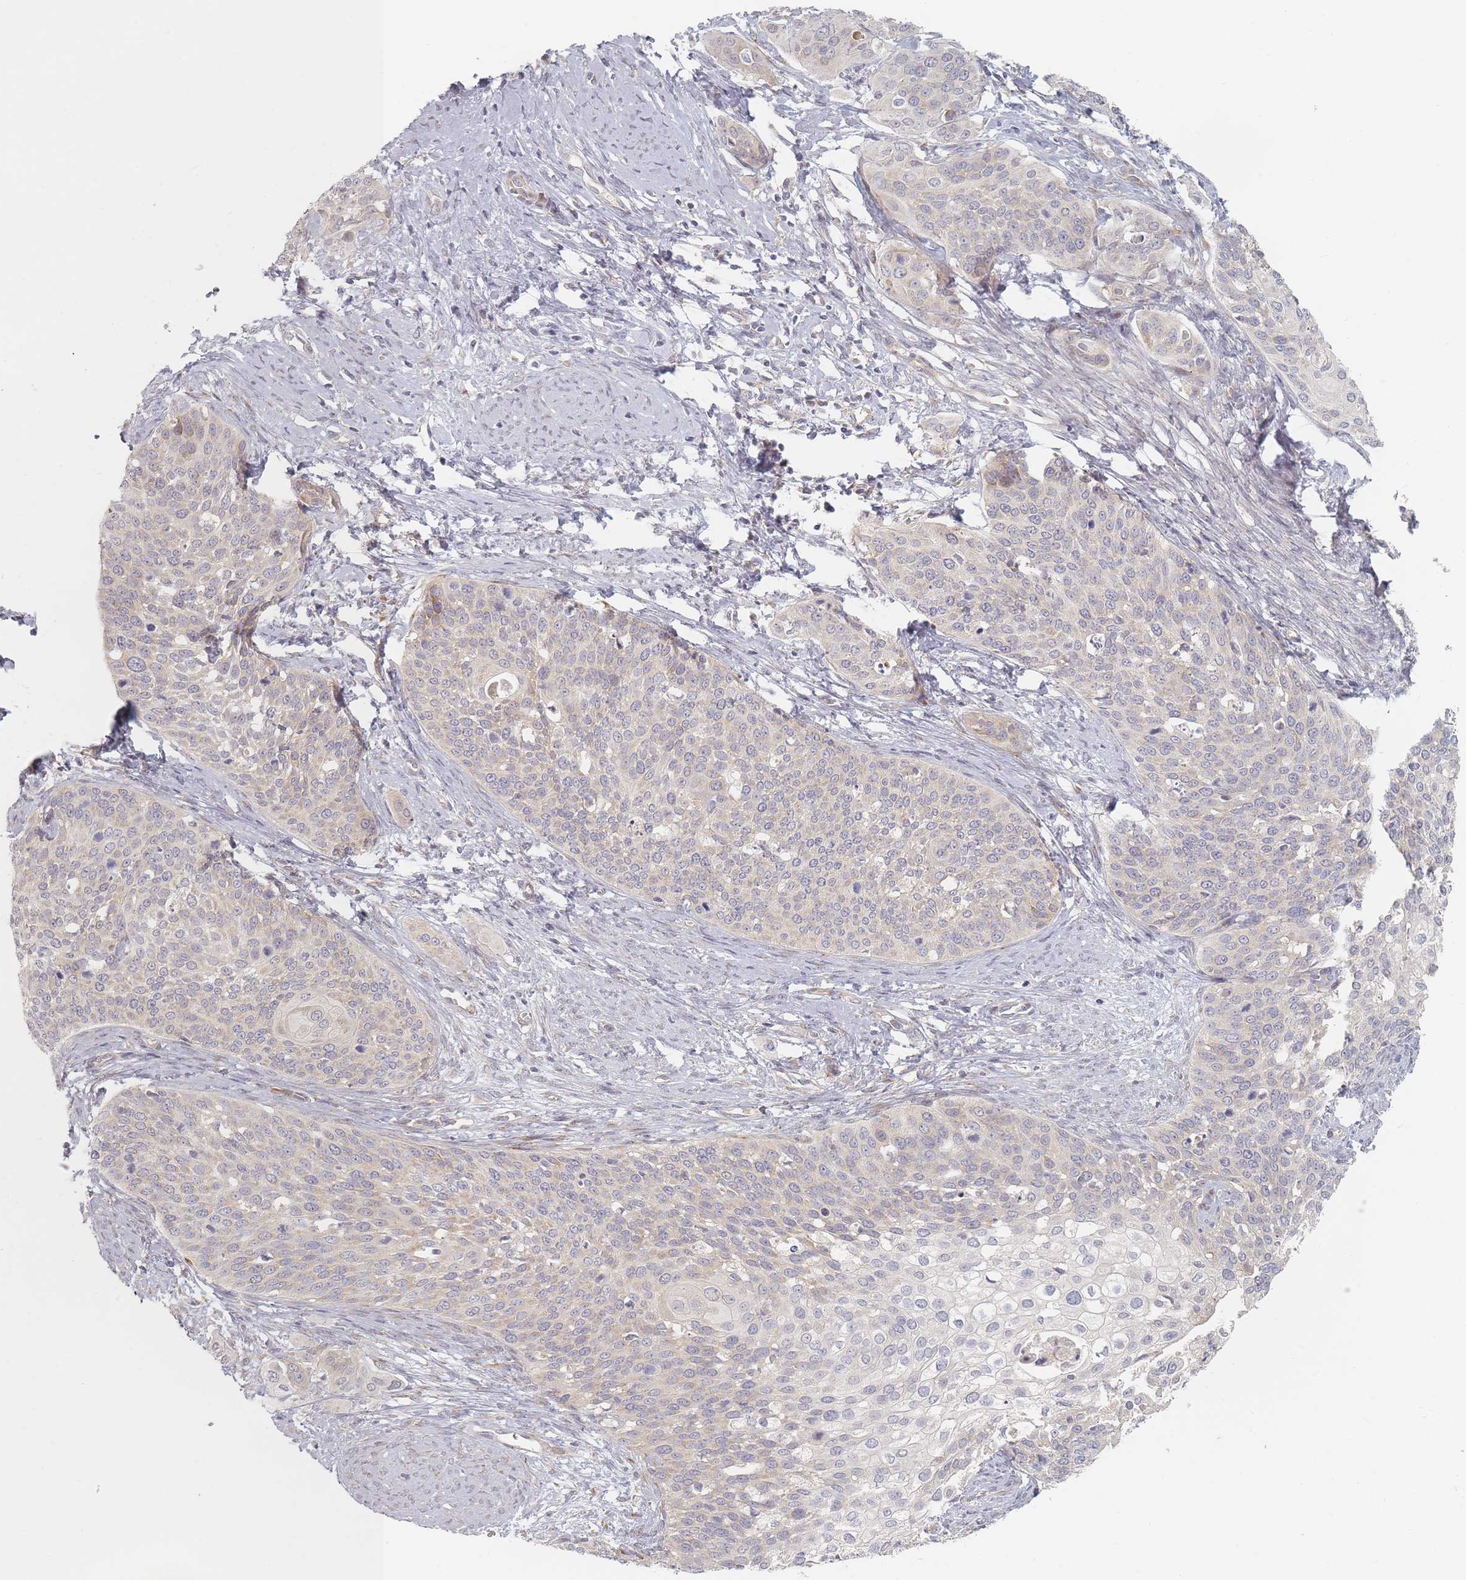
{"staining": {"intensity": "weak", "quantity": "<25%", "location": "cytoplasmic/membranous"}, "tissue": "cervical cancer", "cell_type": "Tumor cells", "image_type": "cancer", "snomed": [{"axis": "morphology", "description": "Squamous cell carcinoma, NOS"}, {"axis": "topography", "description": "Cervix"}], "caption": "This is a histopathology image of immunohistochemistry (IHC) staining of cervical squamous cell carcinoma, which shows no expression in tumor cells.", "gene": "ZKSCAN7", "patient": {"sex": "female", "age": 44}}